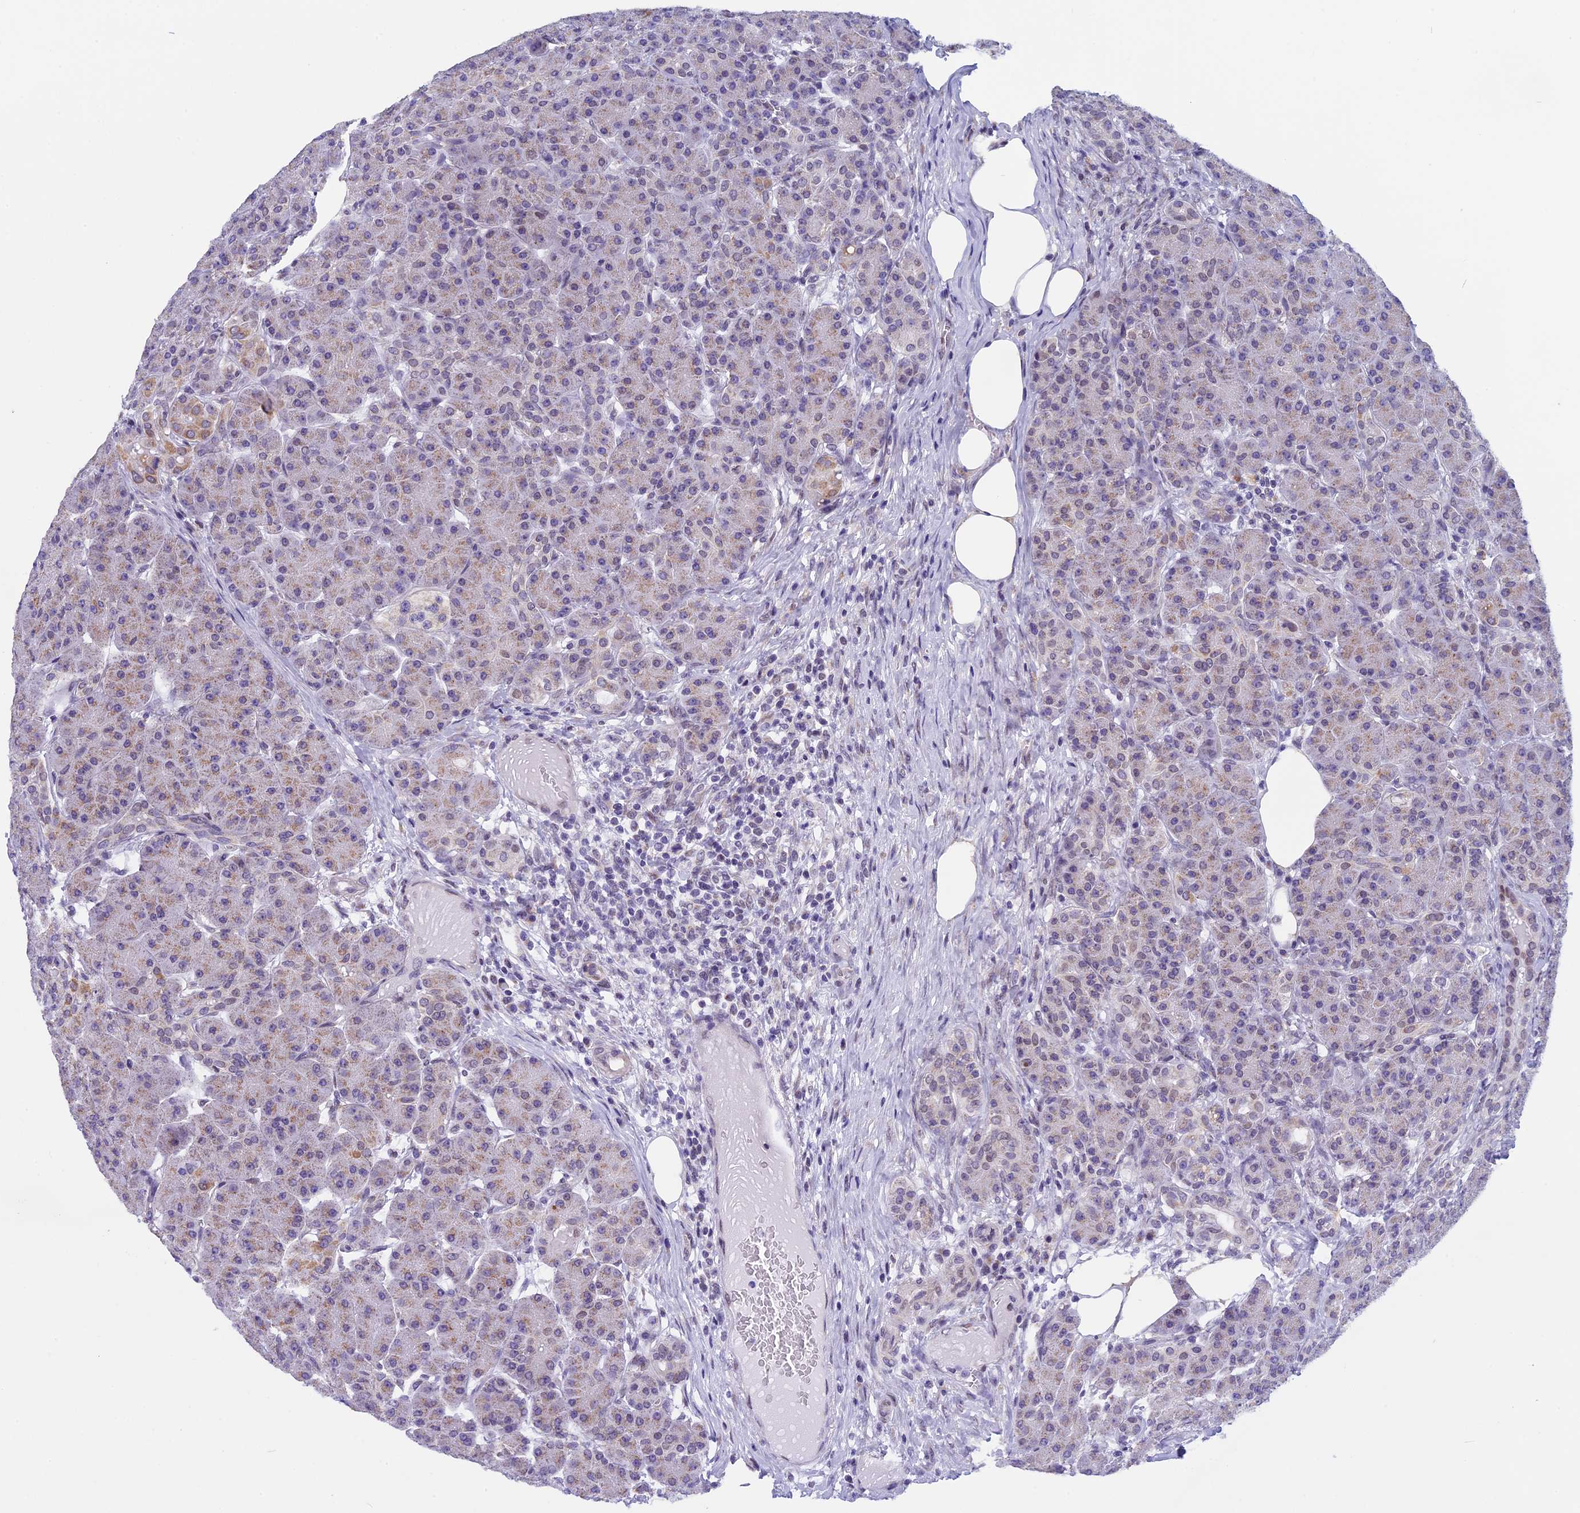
{"staining": {"intensity": "moderate", "quantity": "25%-75%", "location": "cytoplasmic/membranous"}, "tissue": "pancreas", "cell_type": "Exocrine glandular cells", "image_type": "normal", "snomed": [{"axis": "morphology", "description": "Normal tissue, NOS"}, {"axis": "topography", "description": "Pancreas"}], "caption": "Protein staining reveals moderate cytoplasmic/membranous staining in approximately 25%-75% of exocrine glandular cells in benign pancreas.", "gene": "ZNF317", "patient": {"sex": "male", "age": 63}}